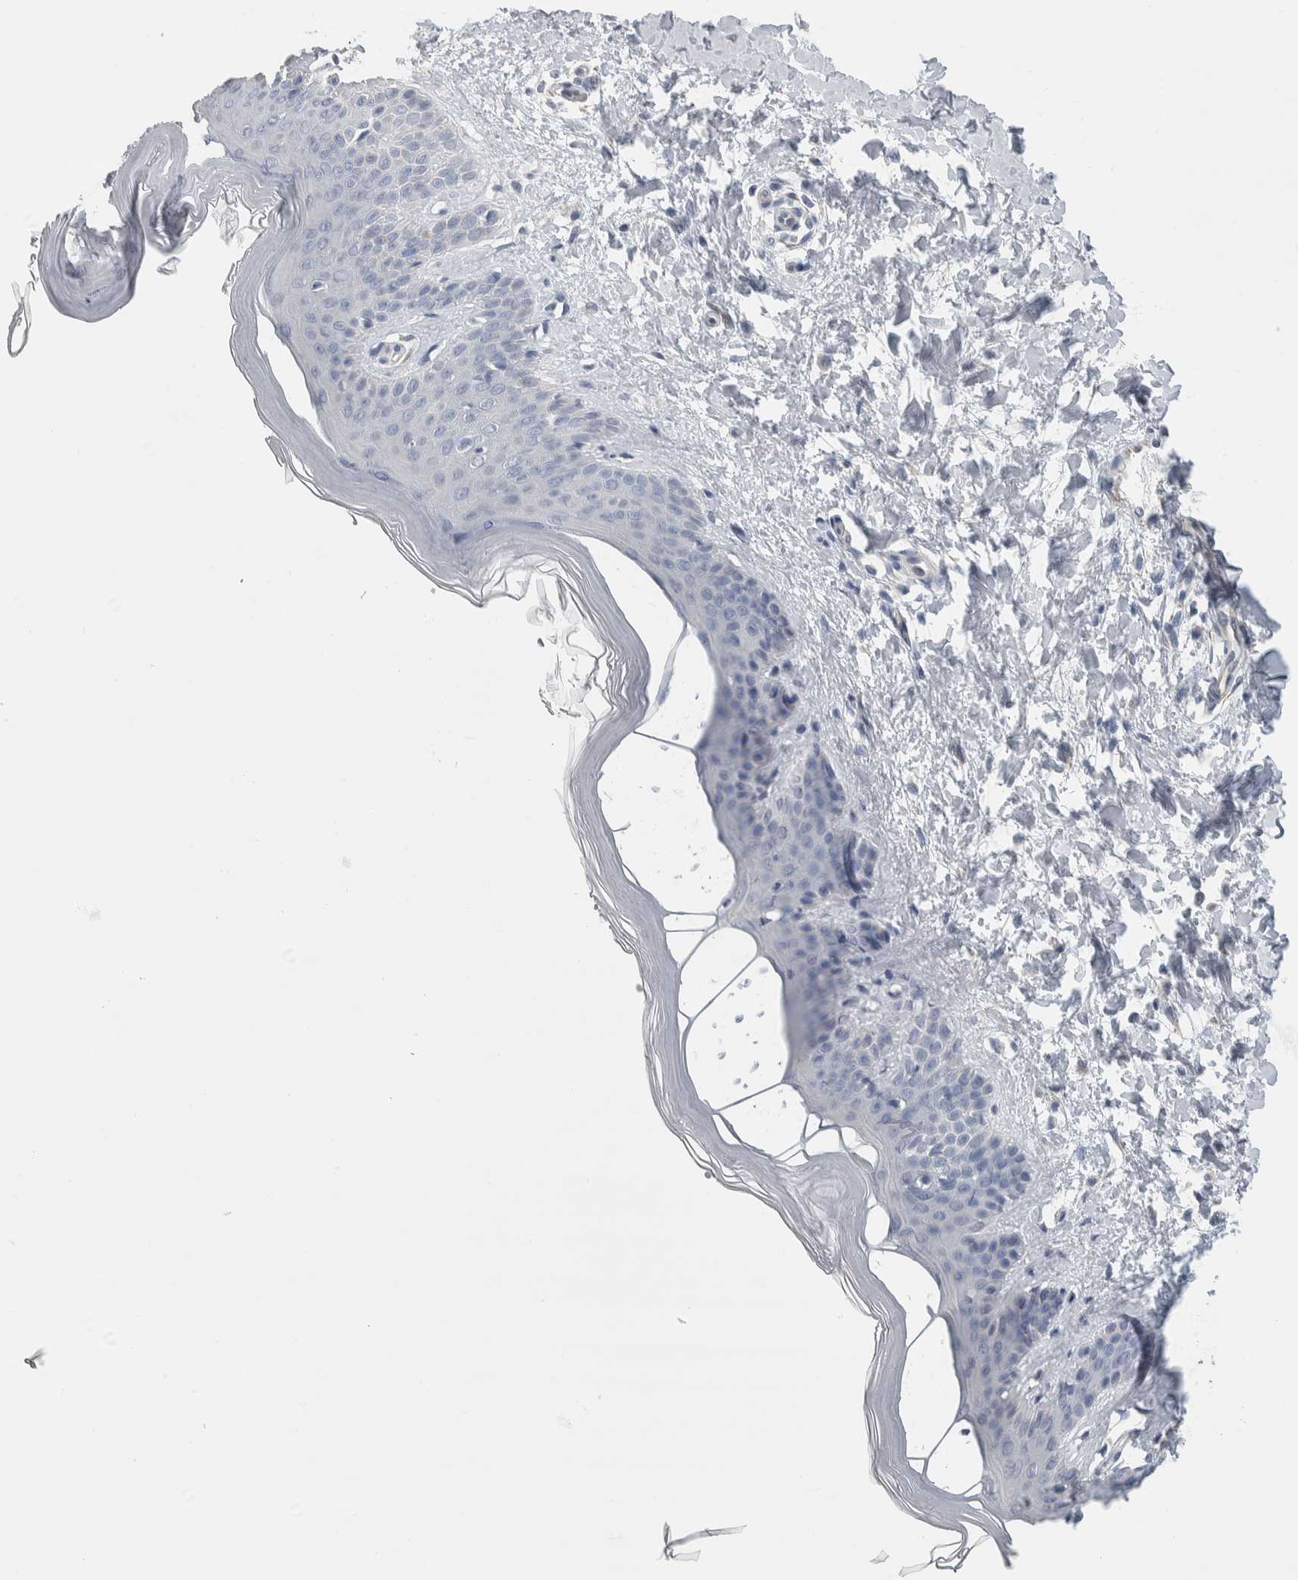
{"staining": {"intensity": "negative", "quantity": "none", "location": "none"}, "tissue": "skin", "cell_type": "Fibroblasts", "image_type": "normal", "snomed": [{"axis": "morphology", "description": "Normal tissue, NOS"}, {"axis": "morphology", "description": "Malignant melanoma, Metastatic site"}, {"axis": "topography", "description": "Skin"}], "caption": "DAB immunohistochemical staining of normal skin demonstrates no significant positivity in fibroblasts. (DAB immunohistochemistry visualized using brightfield microscopy, high magnification).", "gene": "NEFM", "patient": {"sex": "male", "age": 41}}